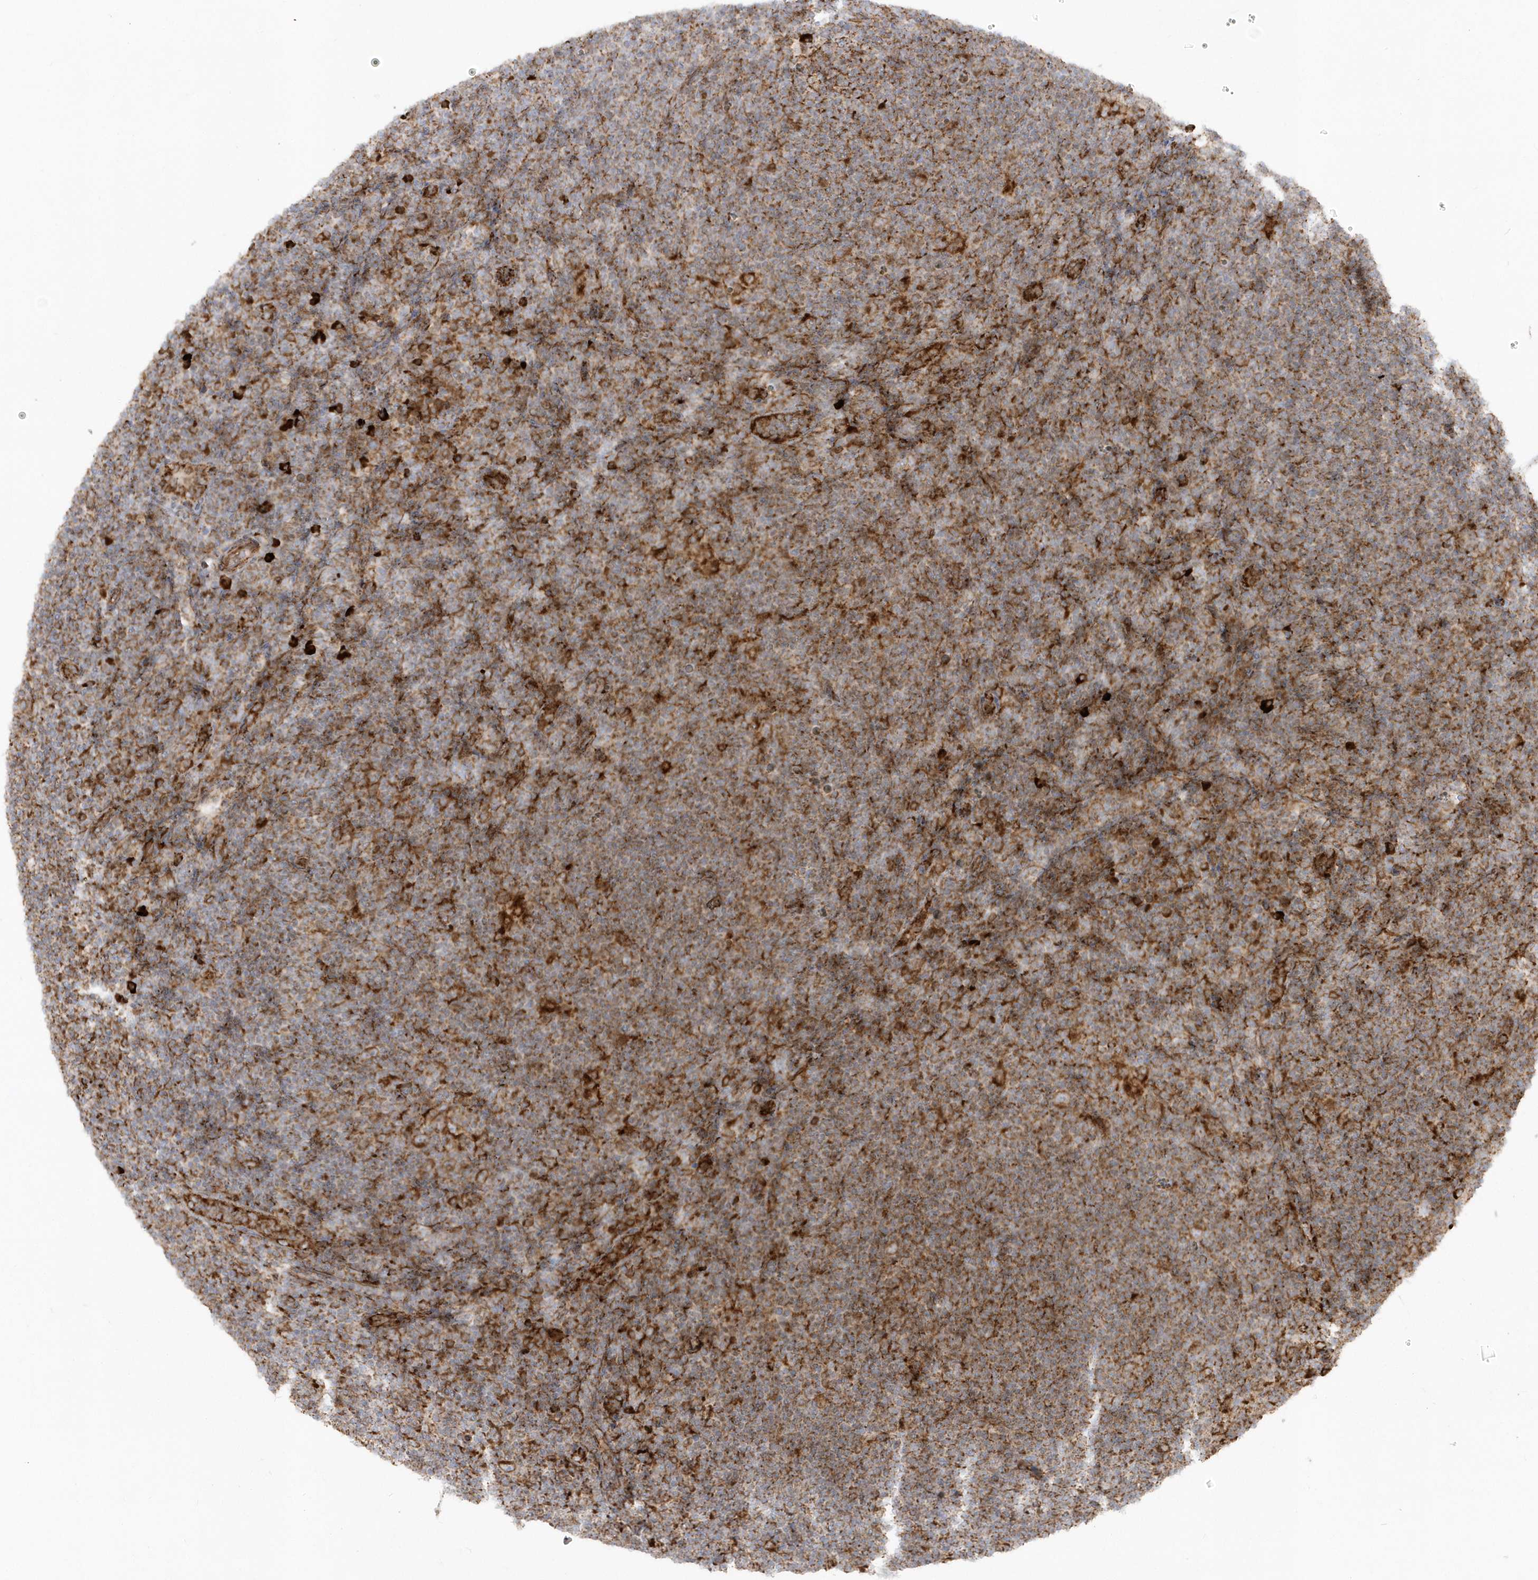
{"staining": {"intensity": "moderate", "quantity": ">75%", "location": "cytoplasmic/membranous"}, "tissue": "lymphoma", "cell_type": "Tumor cells", "image_type": "cancer", "snomed": [{"axis": "morphology", "description": "Hodgkin's disease, NOS"}, {"axis": "topography", "description": "Lymph node"}], "caption": "Moderate cytoplasmic/membranous protein staining is appreciated in about >75% of tumor cells in Hodgkin's disease.", "gene": "SH3BP2", "patient": {"sex": "female", "age": 57}}